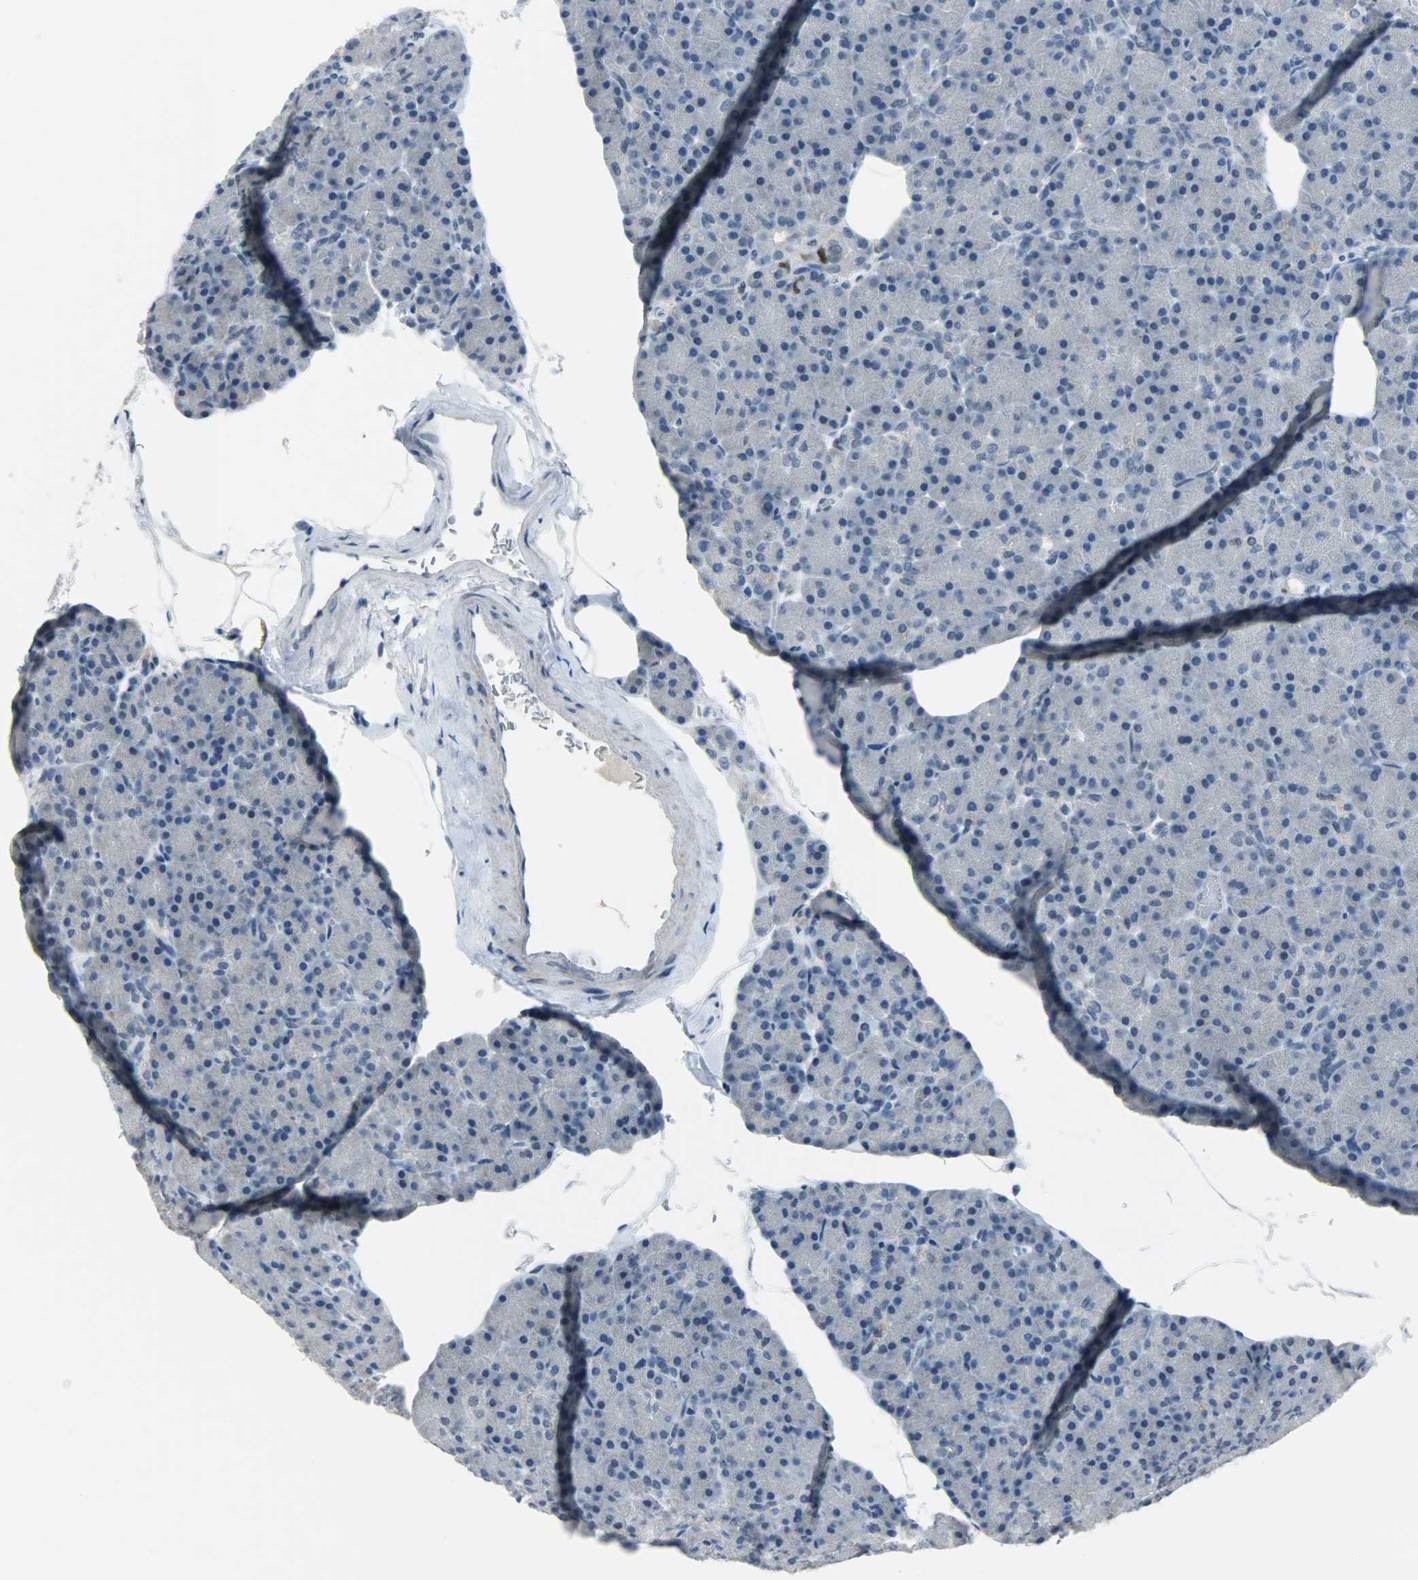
{"staining": {"intensity": "negative", "quantity": "none", "location": "none"}, "tissue": "pancreas", "cell_type": "Exocrine glandular cells", "image_type": "normal", "snomed": [{"axis": "morphology", "description": "Normal tissue, NOS"}, {"axis": "topography", "description": "Pancreas"}], "caption": "Immunohistochemistry (IHC) photomicrograph of unremarkable pancreas: human pancreas stained with DAB (3,3'-diaminobenzidine) shows no significant protein expression in exocrine glandular cells.", "gene": "PPARG", "patient": {"sex": "female", "age": 43}}